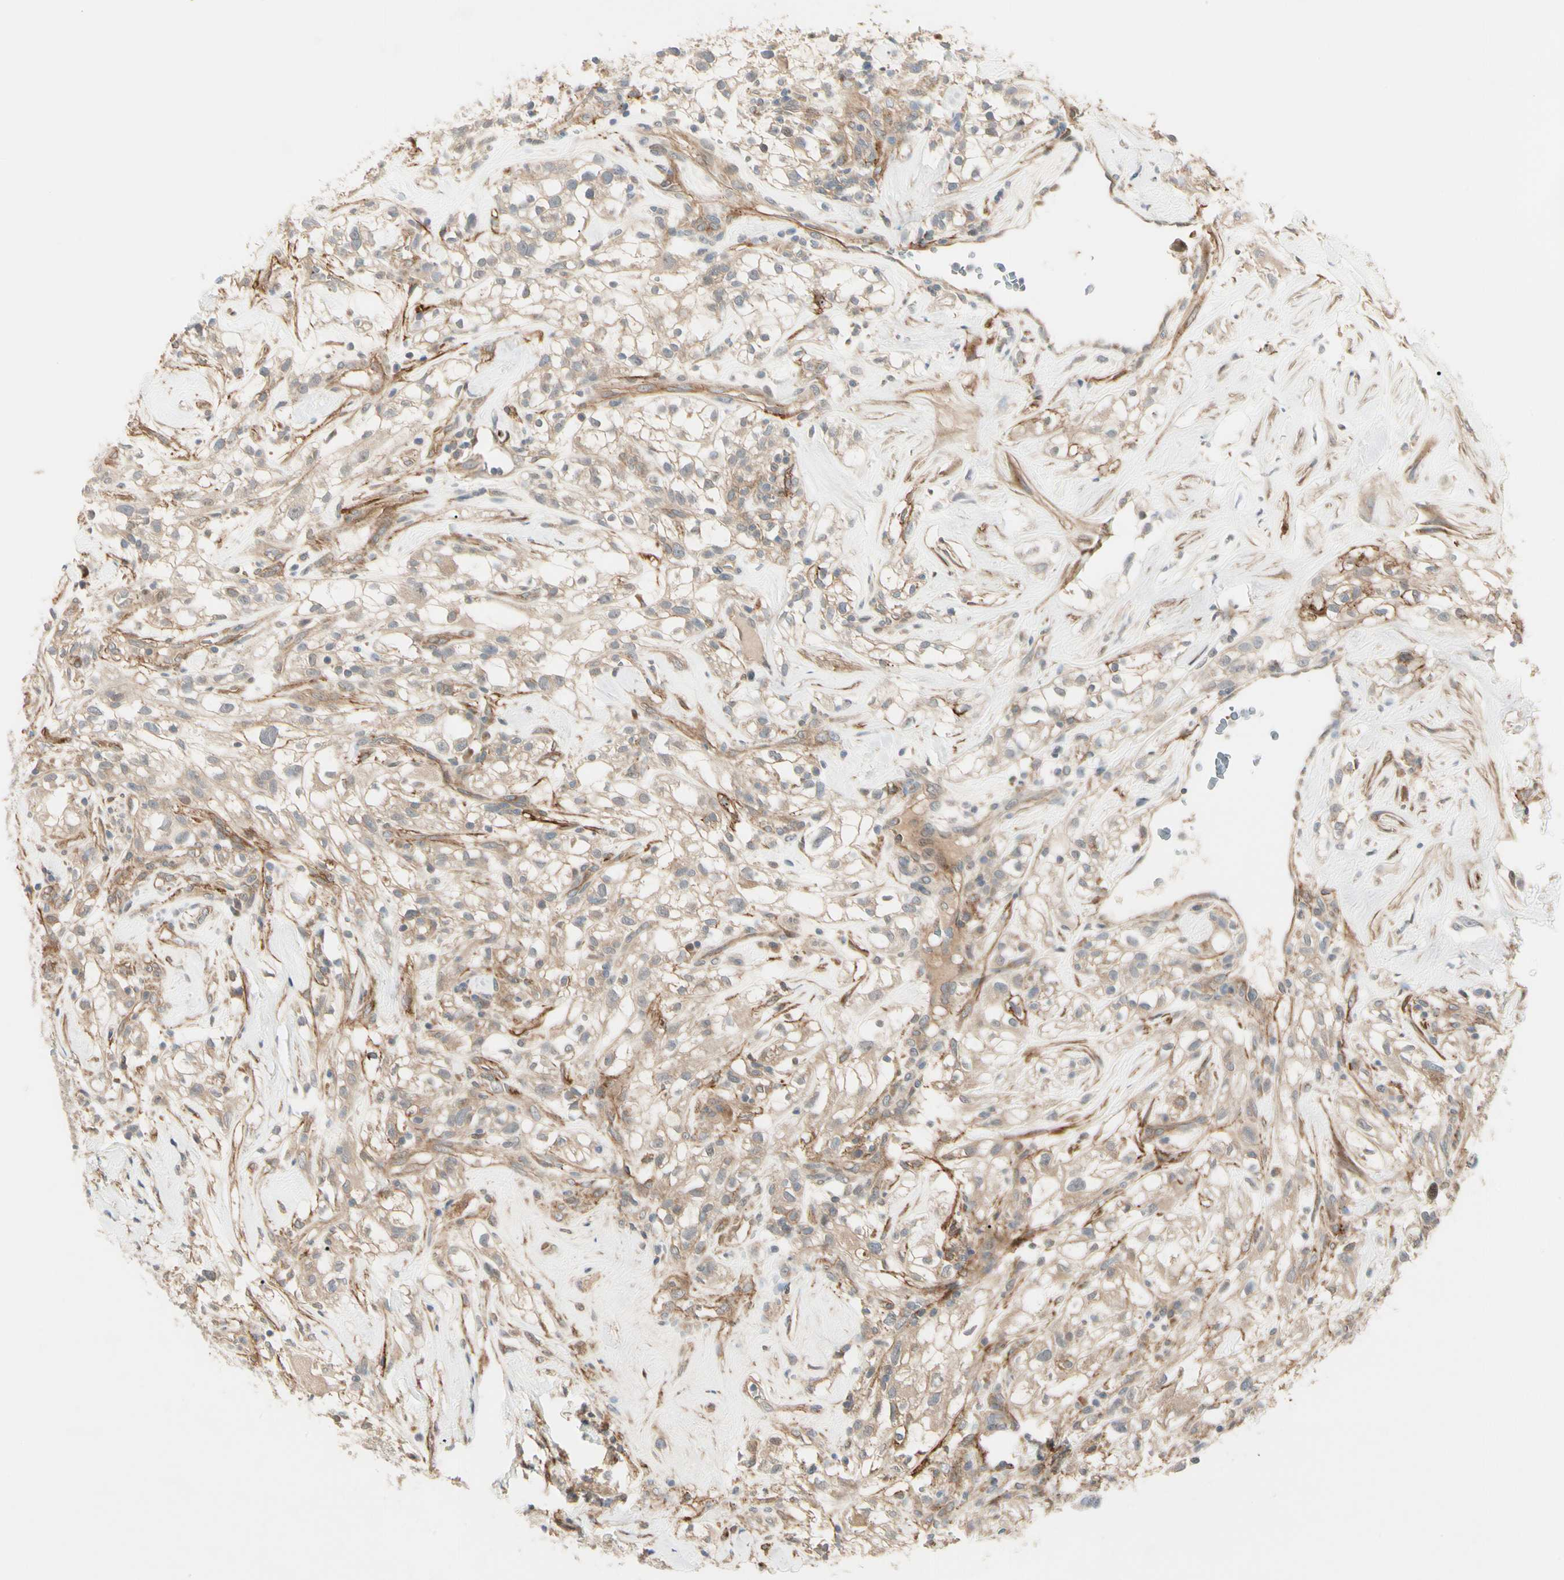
{"staining": {"intensity": "moderate", "quantity": ">75%", "location": "cytoplasmic/membranous"}, "tissue": "renal cancer", "cell_type": "Tumor cells", "image_type": "cancer", "snomed": [{"axis": "morphology", "description": "Adenocarcinoma, NOS"}, {"axis": "topography", "description": "Kidney"}], "caption": "This is an image of IHC staining of renal cancer (adenocarcinoma), which shows moderate staining in the cytoplasmic/membranous of tumor cells.", "gene": "F2R", "patient": {"sex": "female", "age": 60}}